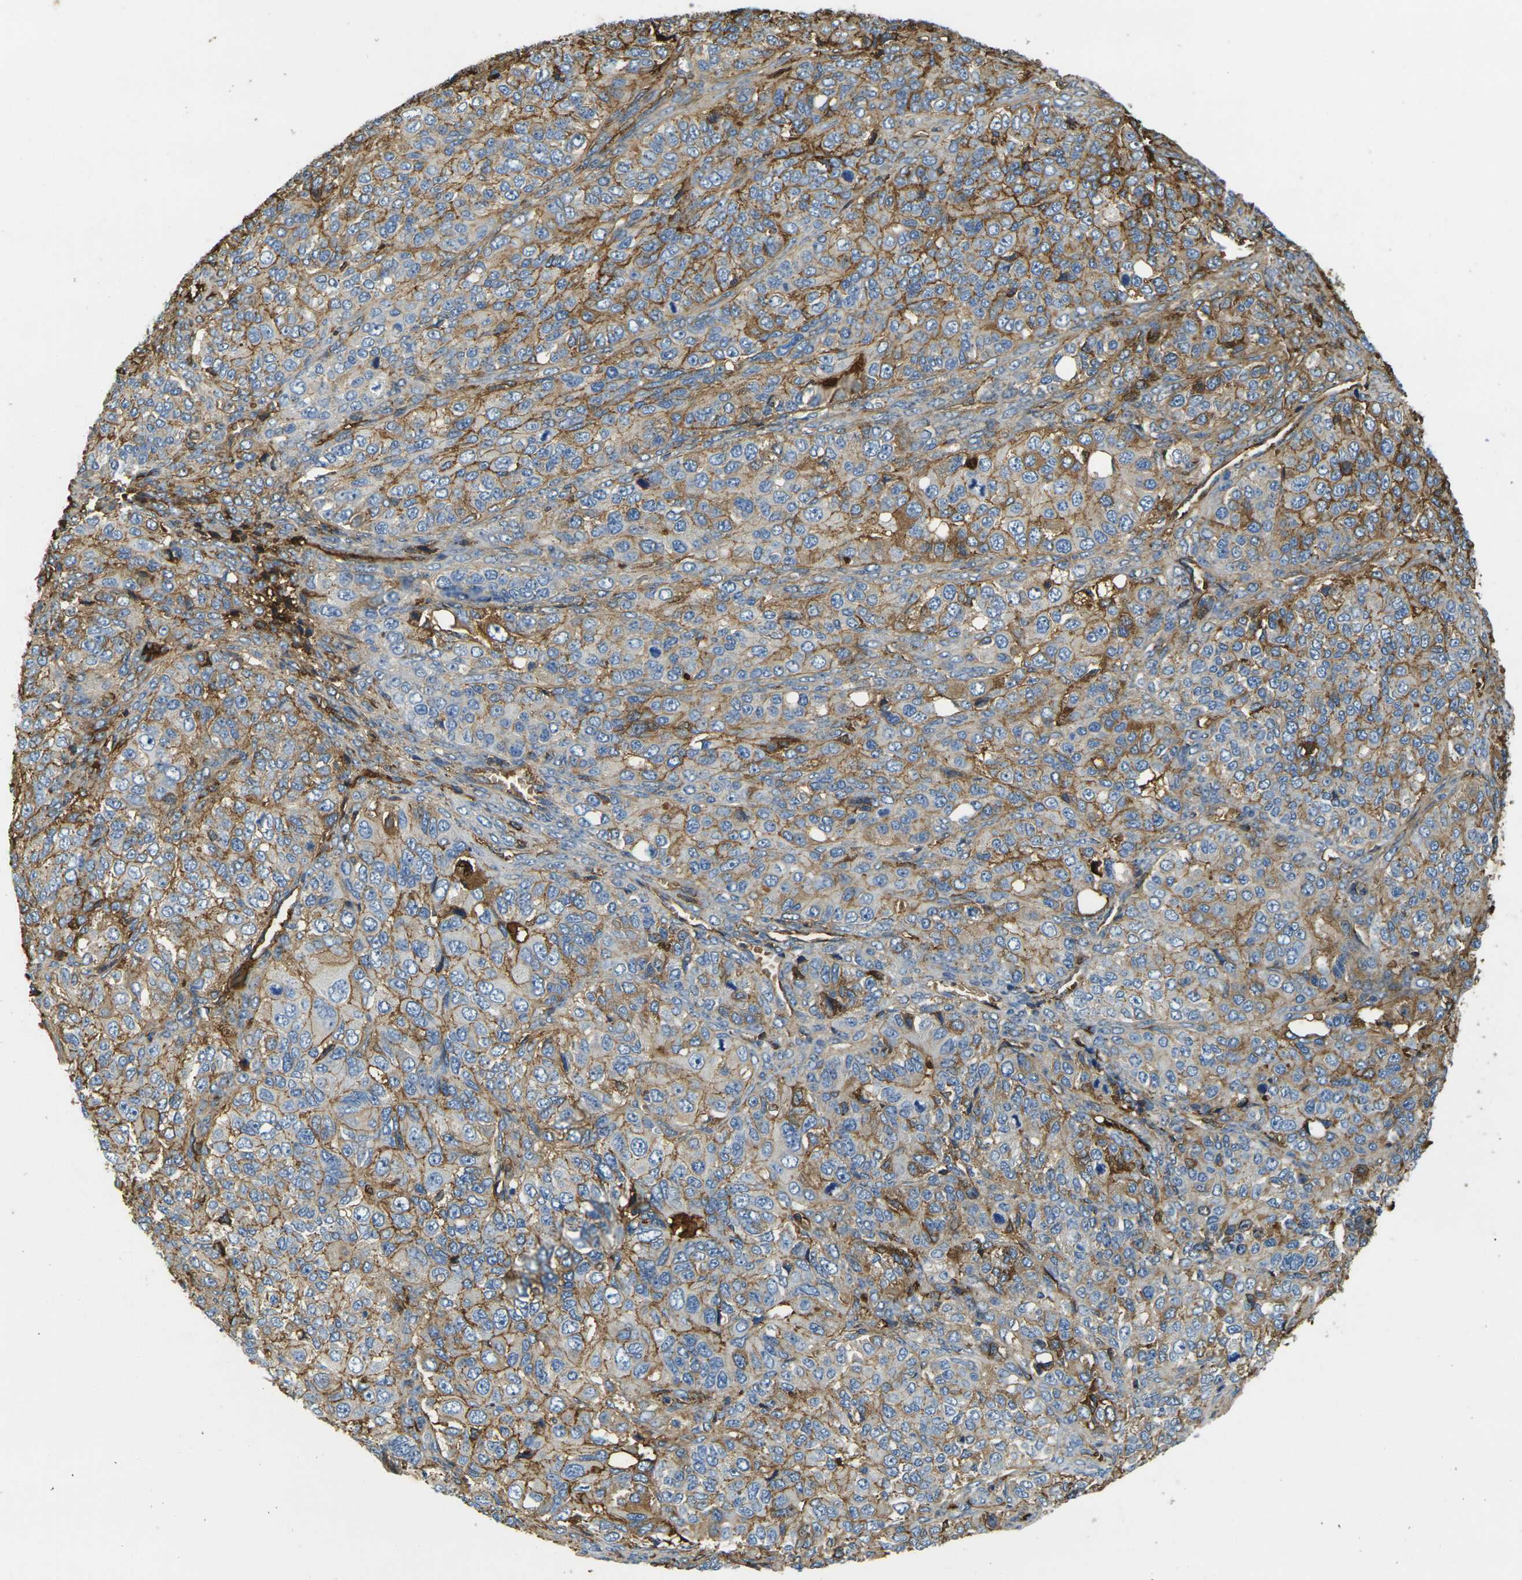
{"staining": {"intensity": "moderate", "quantity": ">75%", "location": "cytoplasmic/membranous"}, "tissue": "ovarian cancer", "cell_type": "Tumor cells", "image_type": "cancer", "snomed": [{"axis": "morphology", "description": "Carcinoma, endometroid"}, {"axis": "topography", "description": "Ovary"}], "caption": "IHC of ovarian cancer reveals medium levels of moderate cytoplasmic/membranous expression in approximately >75% of tumor cells. (DAB IHC with brightfield microscopy, high magnification).", "gene": "PLCD1", "patient": {"sex": "female", "age": 51}}